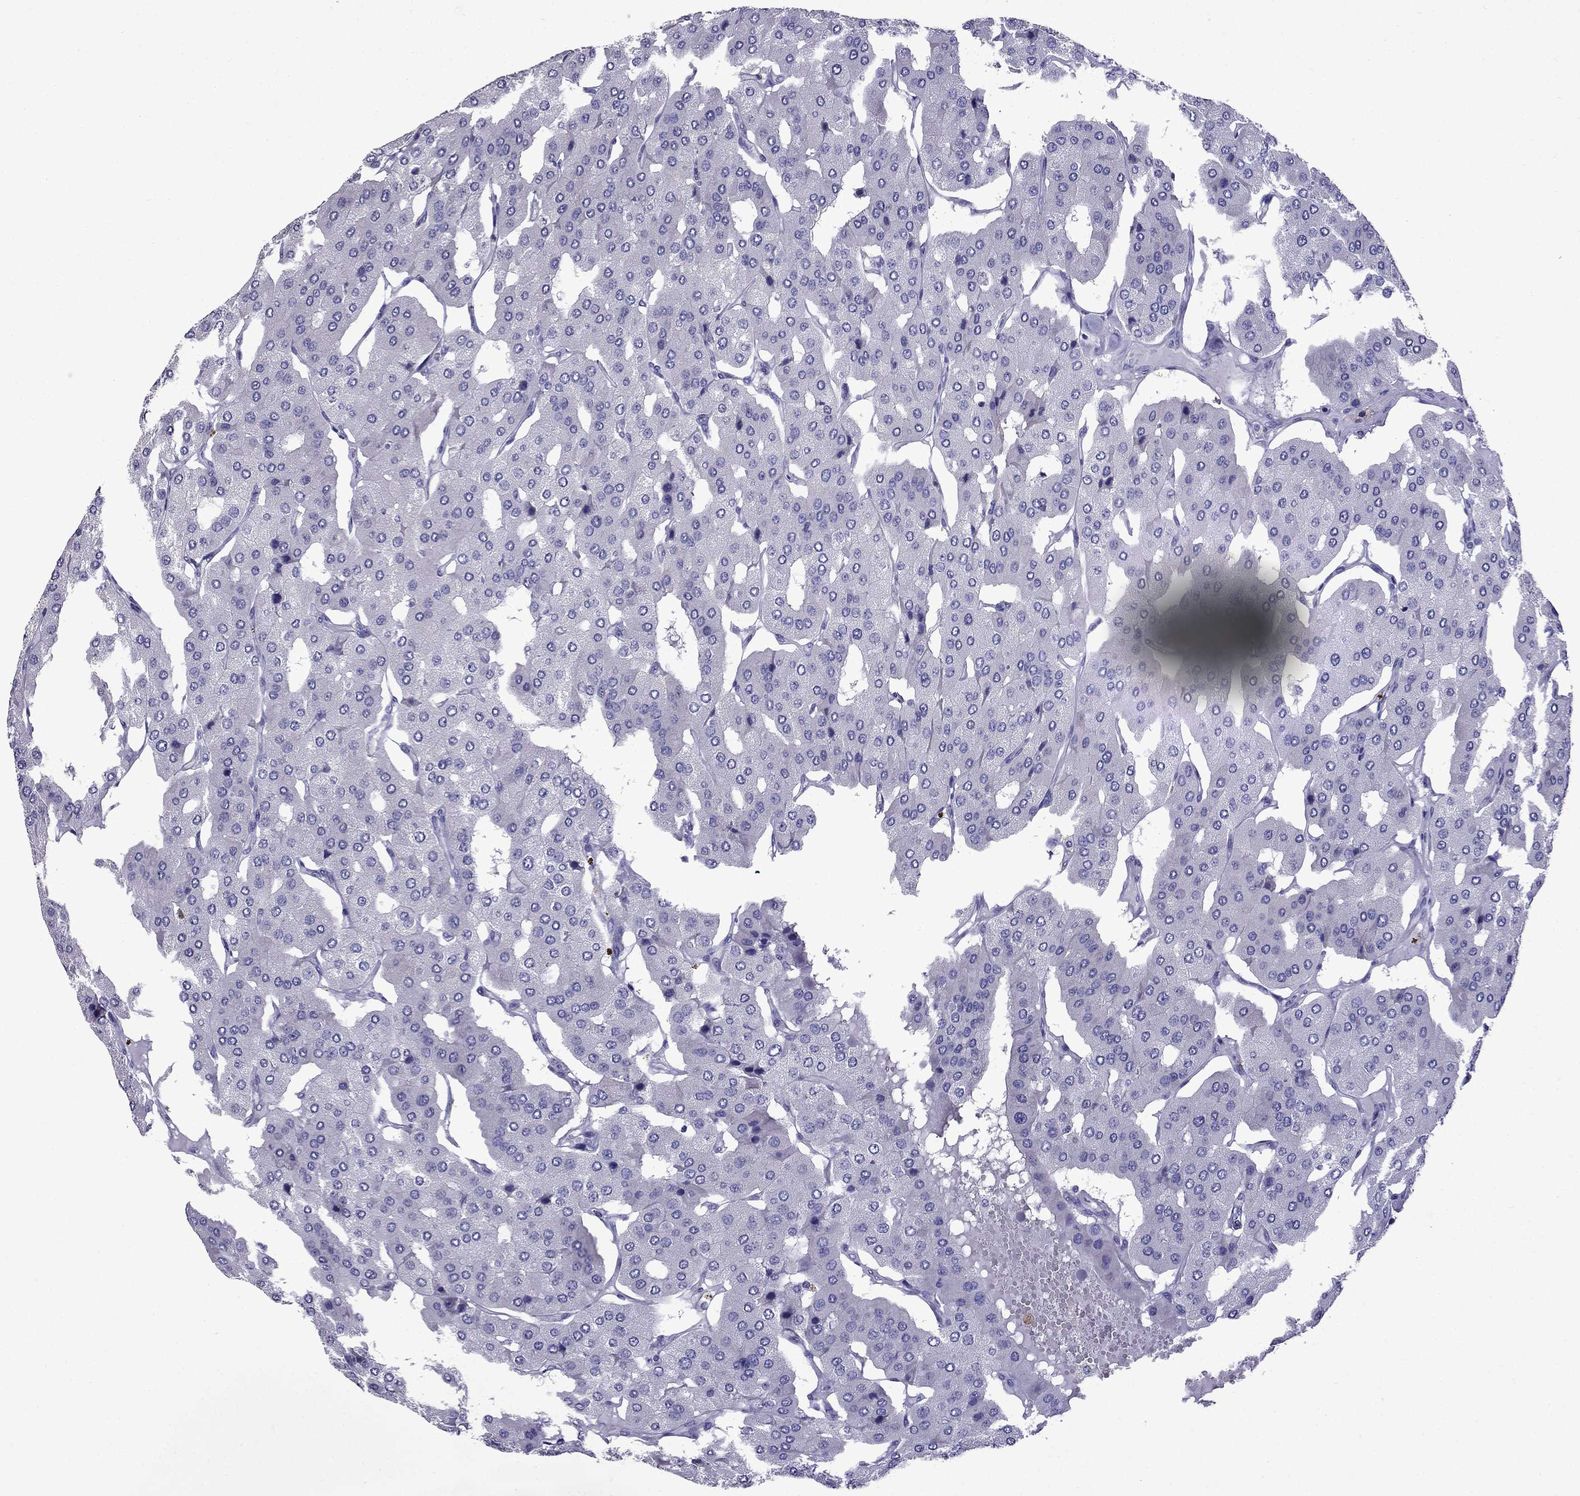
{"staining": {"intensity": "negative", "quantity": "none", "location": "none"}, "tissue": "parathyroid gland", "cell_type": "Glandular cells", "image_type": "normal", "snomed": [{"axis": "morphology", "description": "Normal tissue, NOS"}, {"axis": "morphology", "description": "Adenoma, NOS"}, {"axis": "topography", "description": "Parathyroid gland"}], "caption": "This image is of normal parathyroid gland stained with immunohistochemistry to label a protein in brown with the nuclei are counter-stained blue. There is no positivity in glandular cells.", "gene": "OXCT2", "patient": {"sex": "female", "age": 86}}